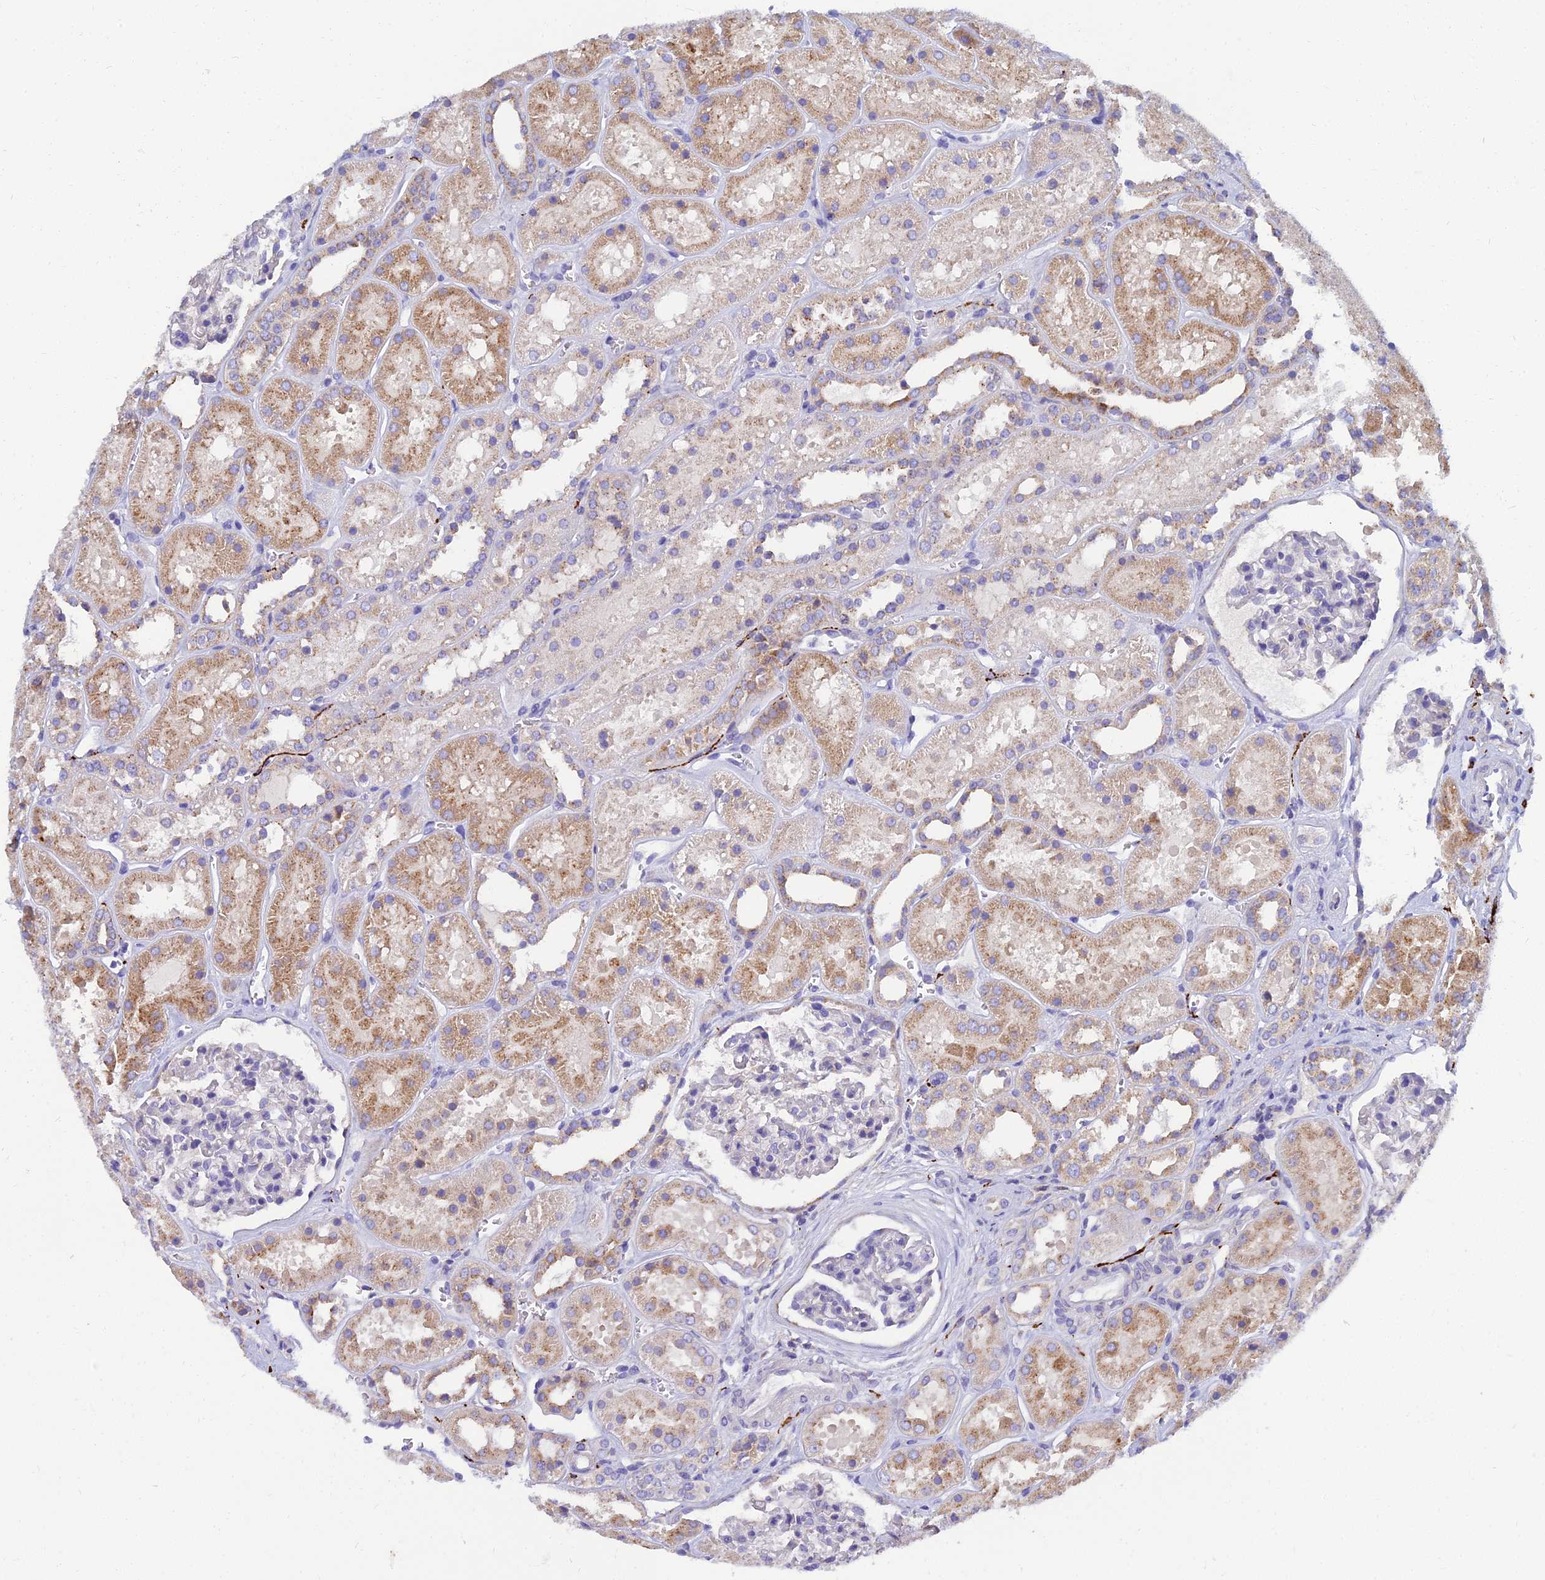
{"staining": {"intensity": "negative", "quantity": "none", "location": "none"}, "tissue": "kidney", "cell_type": "Cells in glomeruli", "image_type": "normal", "snomed": [{"axis": "morphology", "description": "Normal tissue, NOS"}, {"axis": "topography", "description": "Kidney"}], "caption": "Immunohistochemical staining of benign human kidney displays no significant staining in cells in glomeruli. The staining is performed using DAB (3,3'-diaminobenzidine) brown chromogen with nuclei counter-stained in using hematoxylin.", "gene": "NPY", "patient": {"sex": "female", "age": 41}}